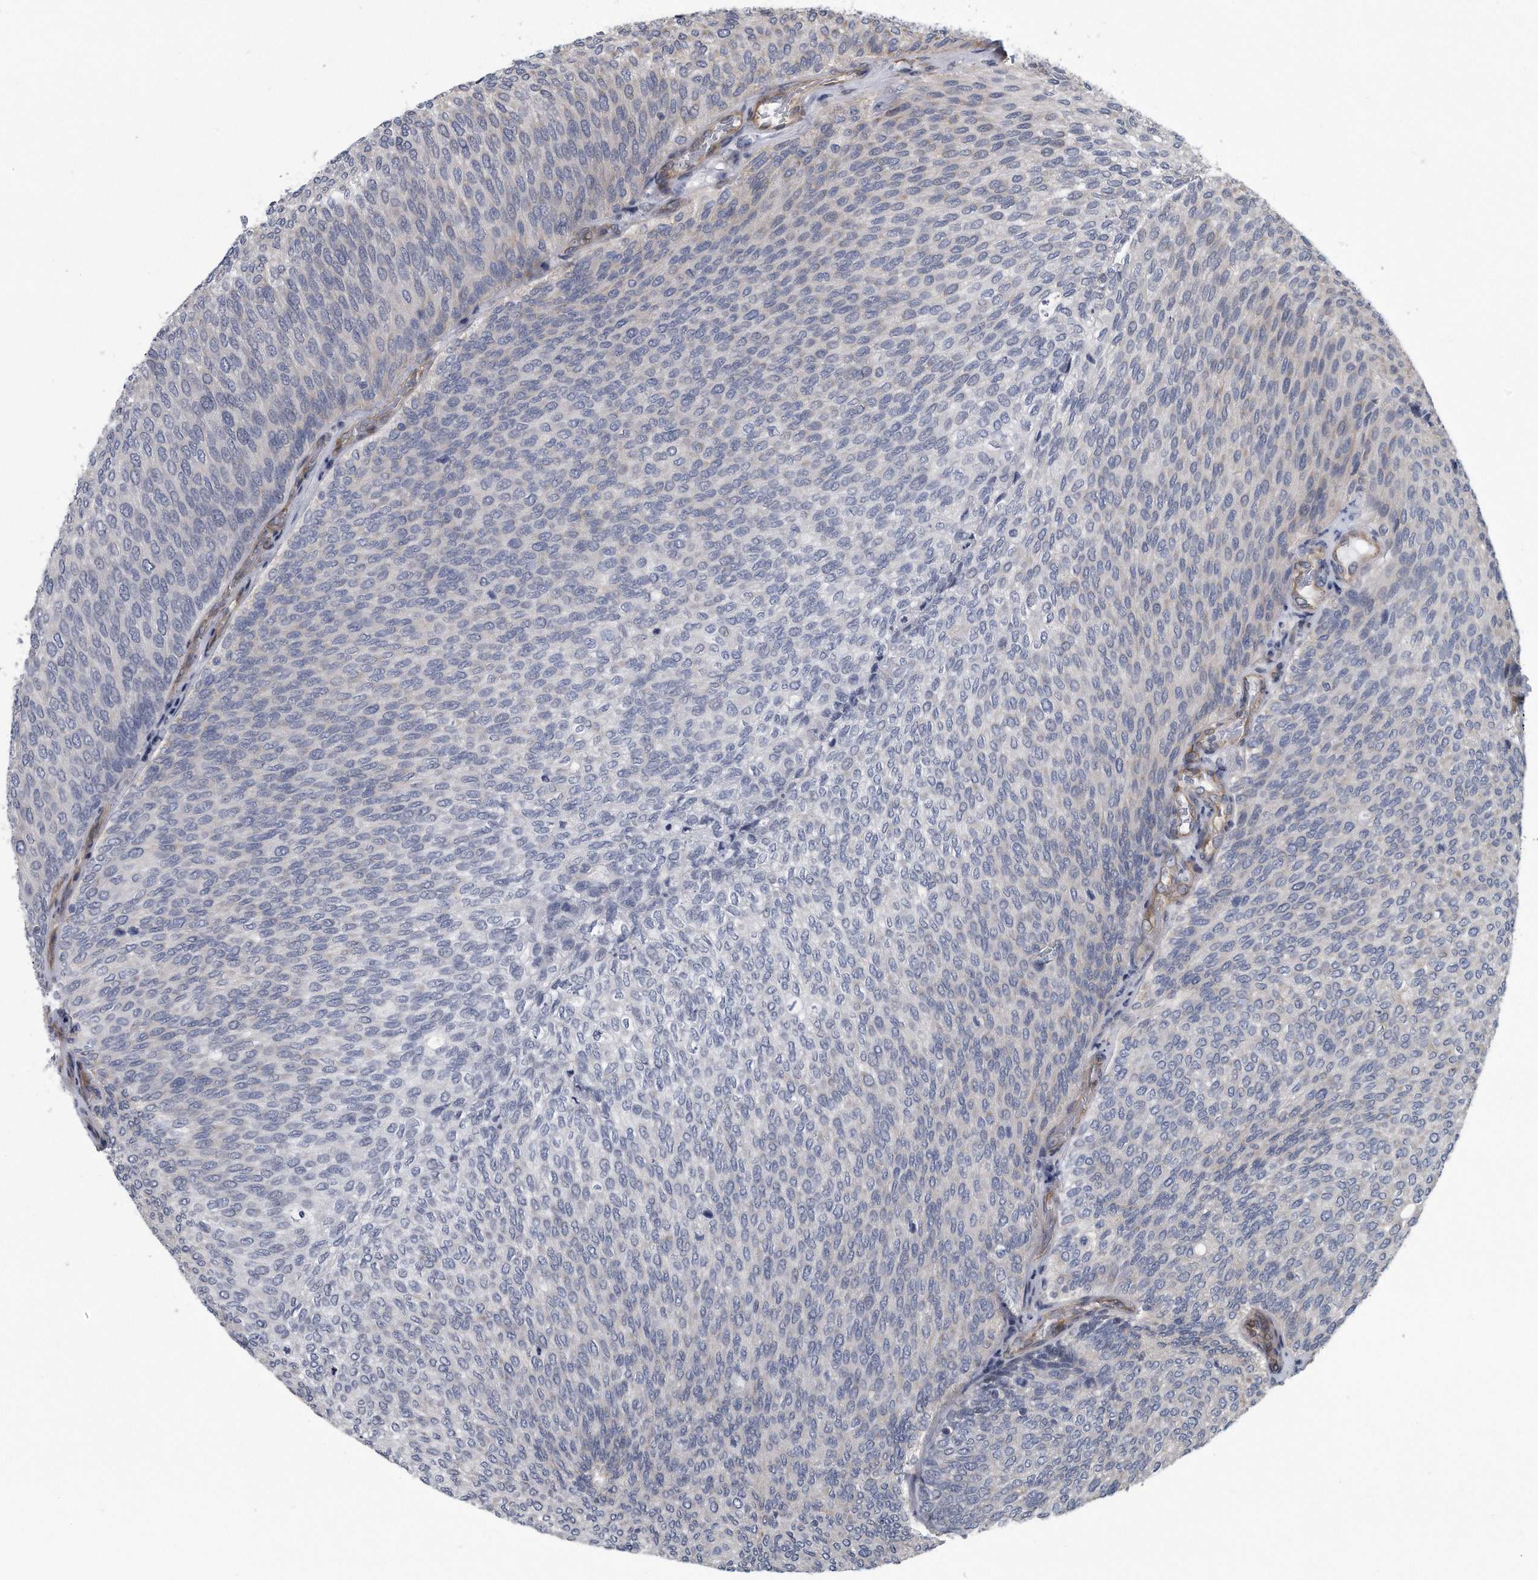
{"staining": {"intensity": "negative", "quantity": "none", "location": "none"}, "tissue": "urothelial cancer", "cell_type": "Tumor cells", "image_type": "cancer", "snomed": [{"axis": "morphology", "description": "Urothelial carcinoma, Low grade"}, {"axis": "topography", "description": "Urinary bladder"}], "caption": "Tumor cells are negative for brown protein staining in low-grade urothelial carcinoma.", "gene": "ARMCX1", "patient": {"sex": "female", "age": 79}}